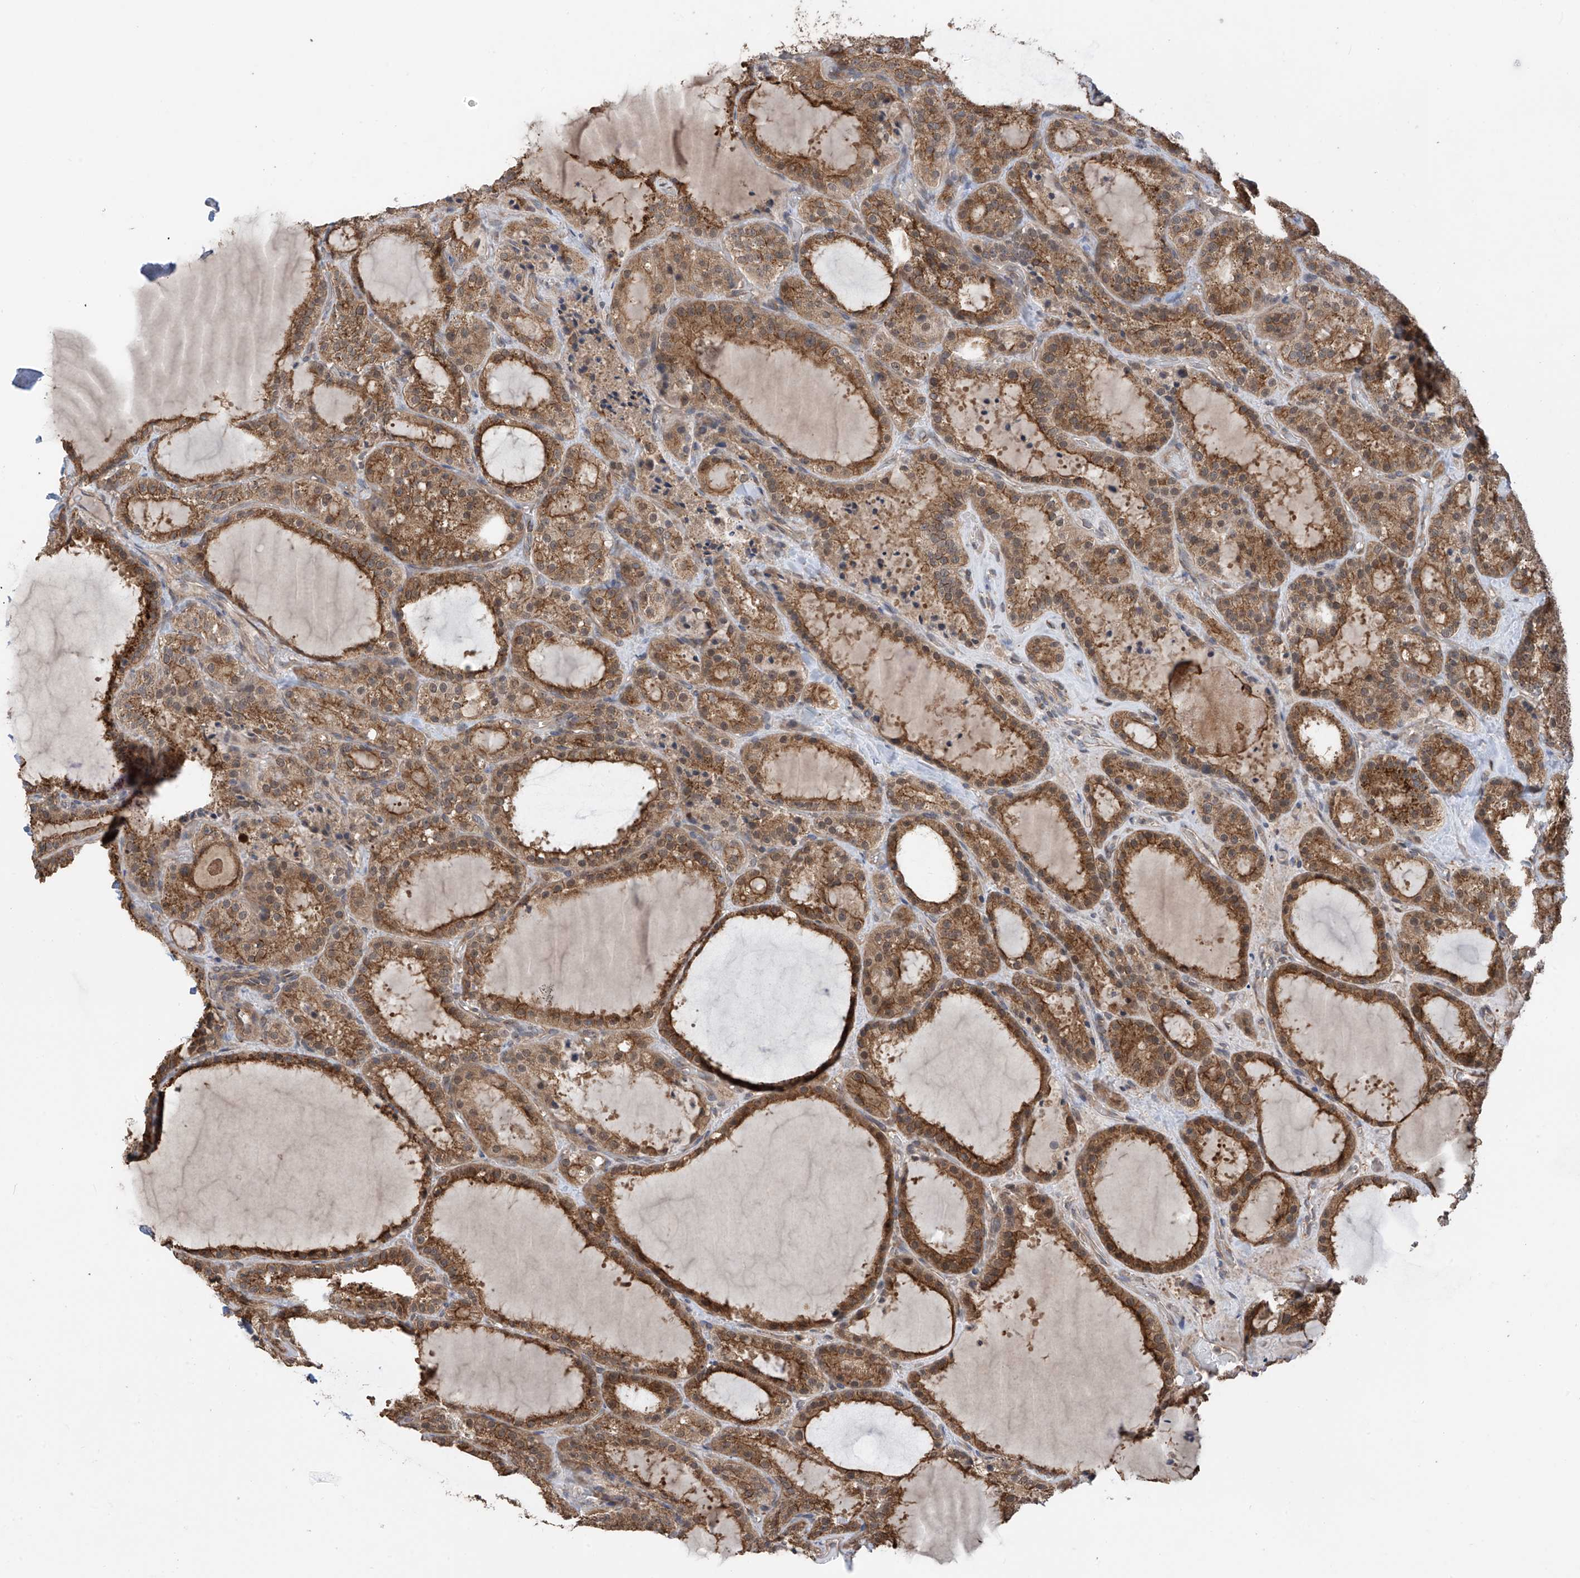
{"staining": {"intensity": "strong", "quantity": ">75%", "location": "cytoplasmic/membranous"}, "tissue": "thyroid cancer", "cell_type": "Tumor cells", "image_type": "cancer", "snomed": [{"axis": "morphology", "description": "Papillary adenocarcinoma, NOS"}, {"axis": "topography", "description": "Thyroid gland"}], "caption": "Thyroid papillary adenocarcinoma was stained to show a protein in brown. There is high levels of strong cytoplasmic/membranous expression in approximately >75% of tumor cells. (Stains: DAB (3,3'-diaminobenzidine) in brown, nuclei in blue, Microscopy: brightfield microscopy at high magnification).", "gene": "RPAIN", "patient": {"sex": "male", "age": 77}}